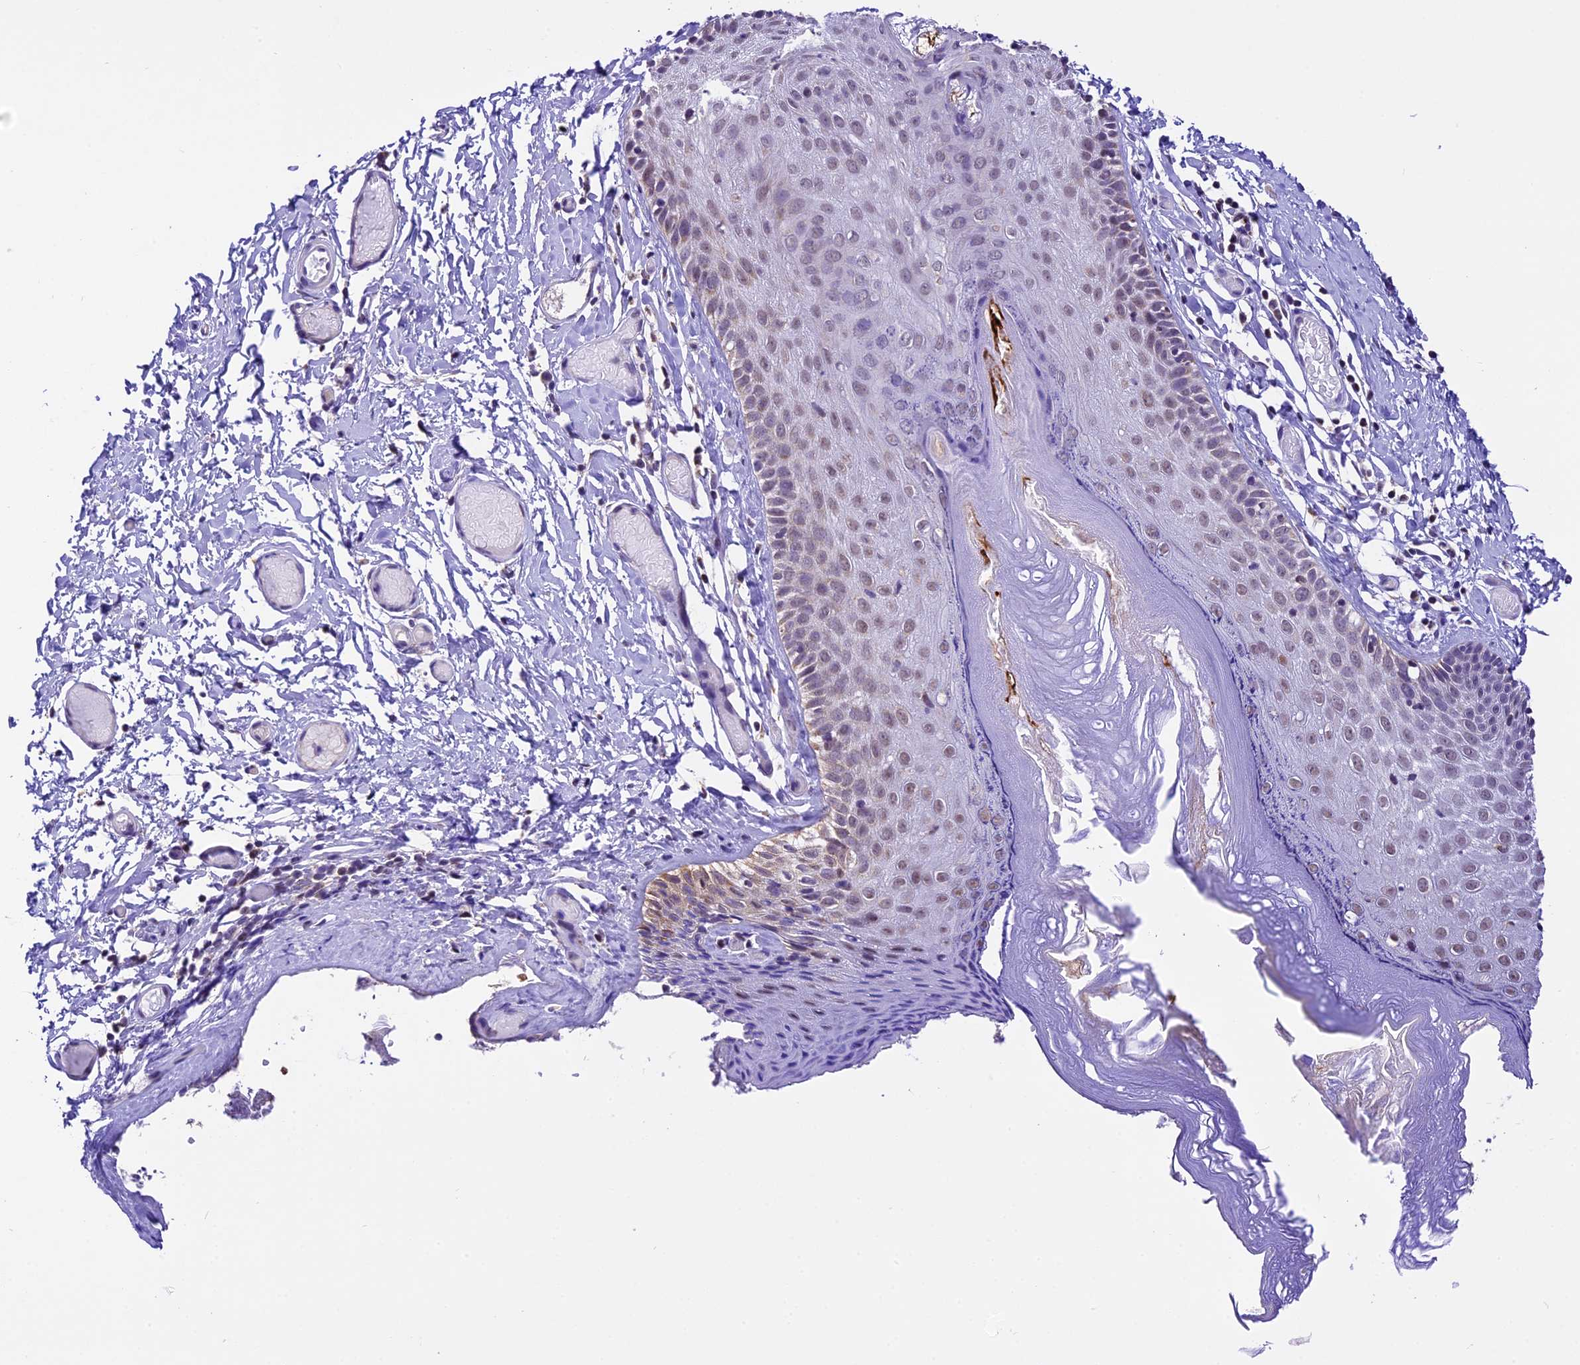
{"staining": {"intensity": "weak", "quantity": "25%-75%", "location": "cytoplasmic/membranous,nuclear"}, "tissue": "skin", "cell_type": "Epidermal cells", "image_type": "normal", "snomed": [{"axis": "morphology", "description": "Normal tissue, NOS"}, {"axis": "topography", "description": "Adipose tissue"}, {"axis": "topography", "description": "Vascular tissue"}, {"axis": "topography", "description": "Vulva"}, {"axis": "topography", "description": "Peripheral nerve tissue"}], "caption": "Immunohistochemistry image of benign skin: skin stained using immunohistochemistry displays low levels of weak protein expression localized specifically in the cytoplasmic/membranous,nuclear of epidermal cells, appearing as a cytoplasmic/membranous,nuclear brown color.", "gene": "CARS2", "patient": {"sex": "female", "age": 86}}